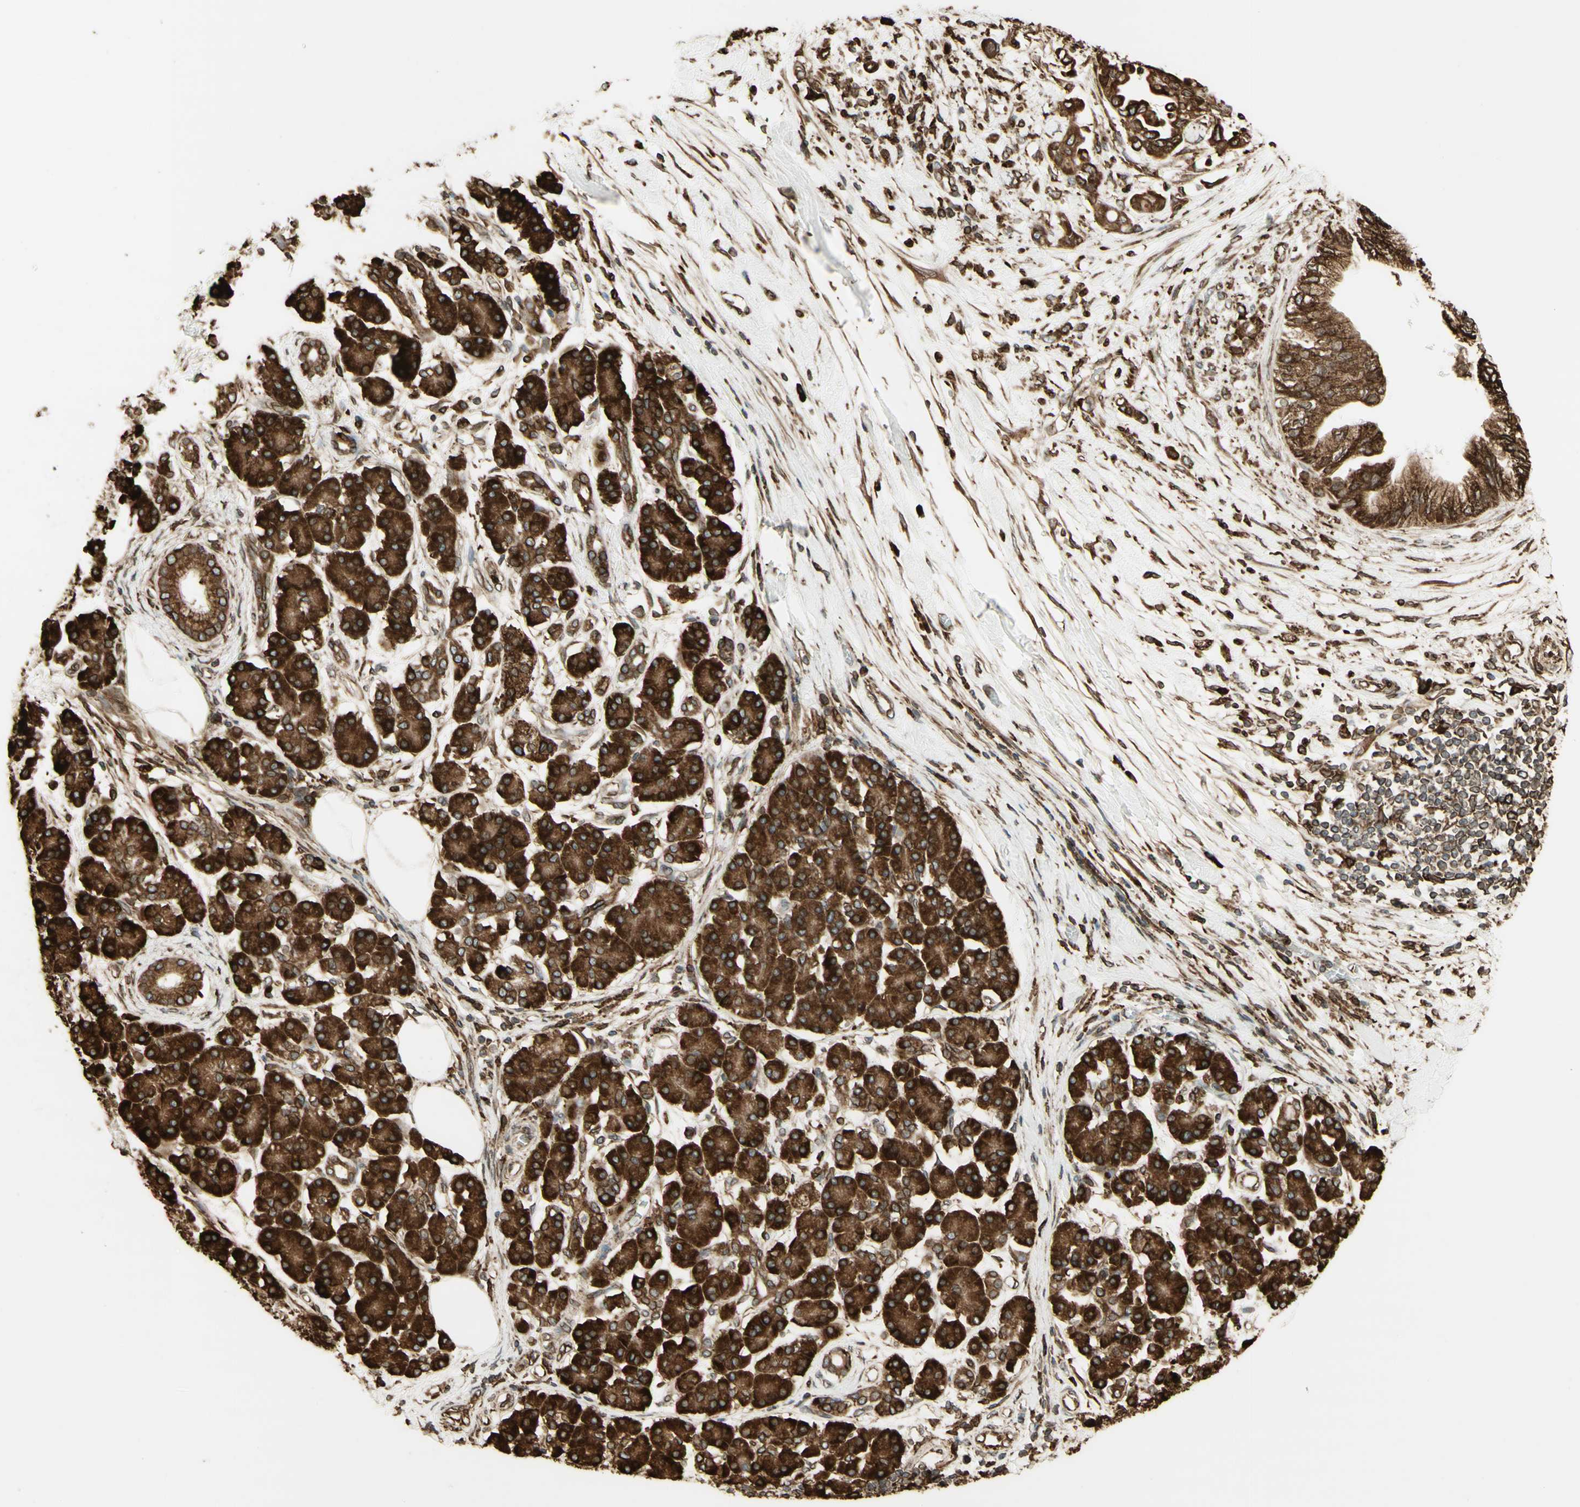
{"staining": {"intensity": "strong", "quantity": ">75%", "location": "cytoplasmic/membranous"}, "tissue": "pancreatic cancer", "cell_type": "Tumor cells", "image_type": "cancer", "snomed": [{"axis": "morphology", "description": "Adenocarcinoma, NOS"}, {"axis": "morphology", "description": "Adenocarcinoma, metastatic, NOS"}, {"axis": "topography", "description": "Lymph node"}, {"axis": "topography", "description": "Pancreas"}, {"axis": "topography", "description": "Duodenum"}], "caption": "This is a micrograph of immunohistochemistry staining of pancreatic adenocarcinoma, which shows strong positivity in the cytoplasmic/membranous of tumor cells.", "gene": "CANX", "patient": {"sex": "female", "age": 64}}